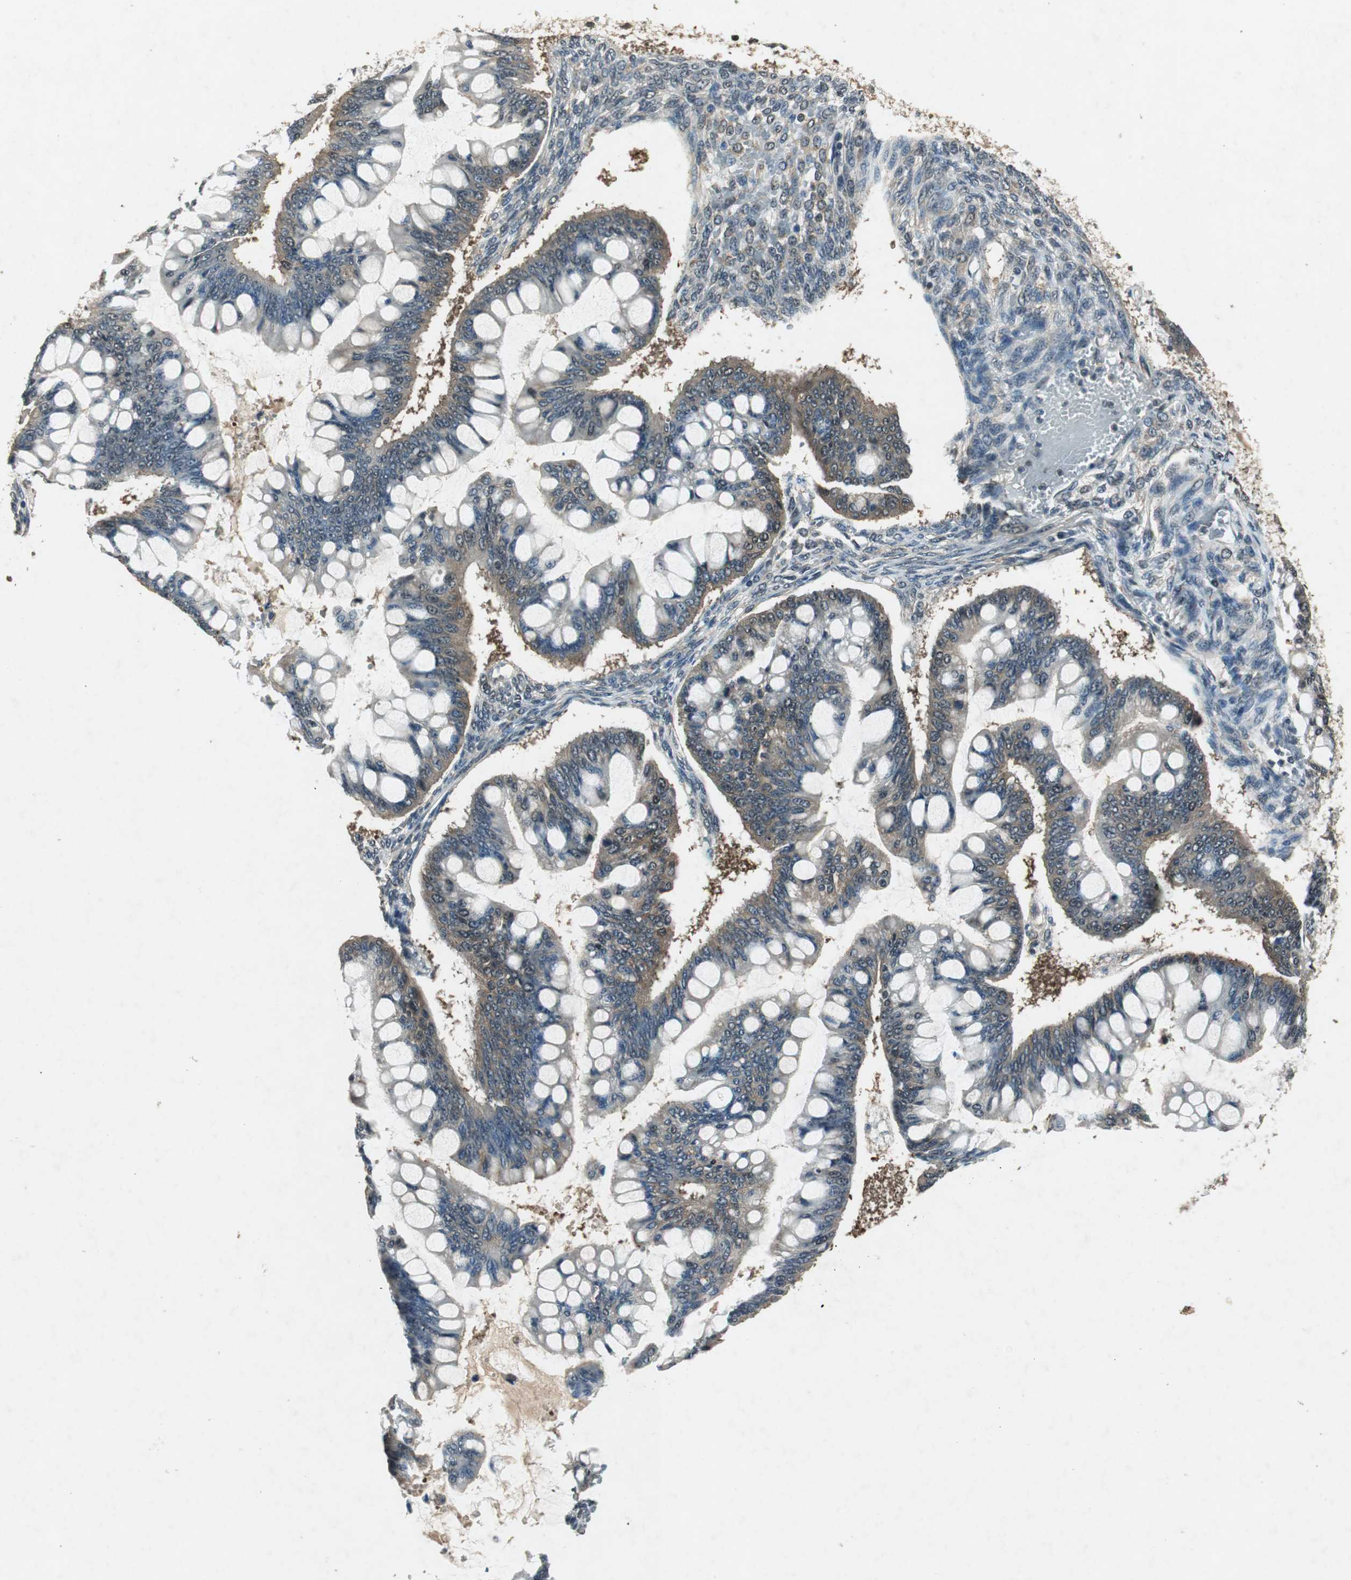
{"staining": {"intensity": "moderate", "quantity": ">75%", "location": "cytoplasmic/membranous"}, "tissue": "ovarian cancer", "cell_type": "Tumor cells", "image_type": "cancer", "snomed": [{"axis": "morphology", "description": "Cystadenocarcinoma, mucinous, NOS"}, {"axis": "topography", "description": "Ovary"}], "caption": "This image displays IHC staining of human ovarian cancer (mucinous cystadenocarcinoma), with medium moderate cytoplasmic/membranous staining in approximately >75% of tumor cells.", "gene": "PSMB4", "patient": {"sex": "female", "age": 73}}